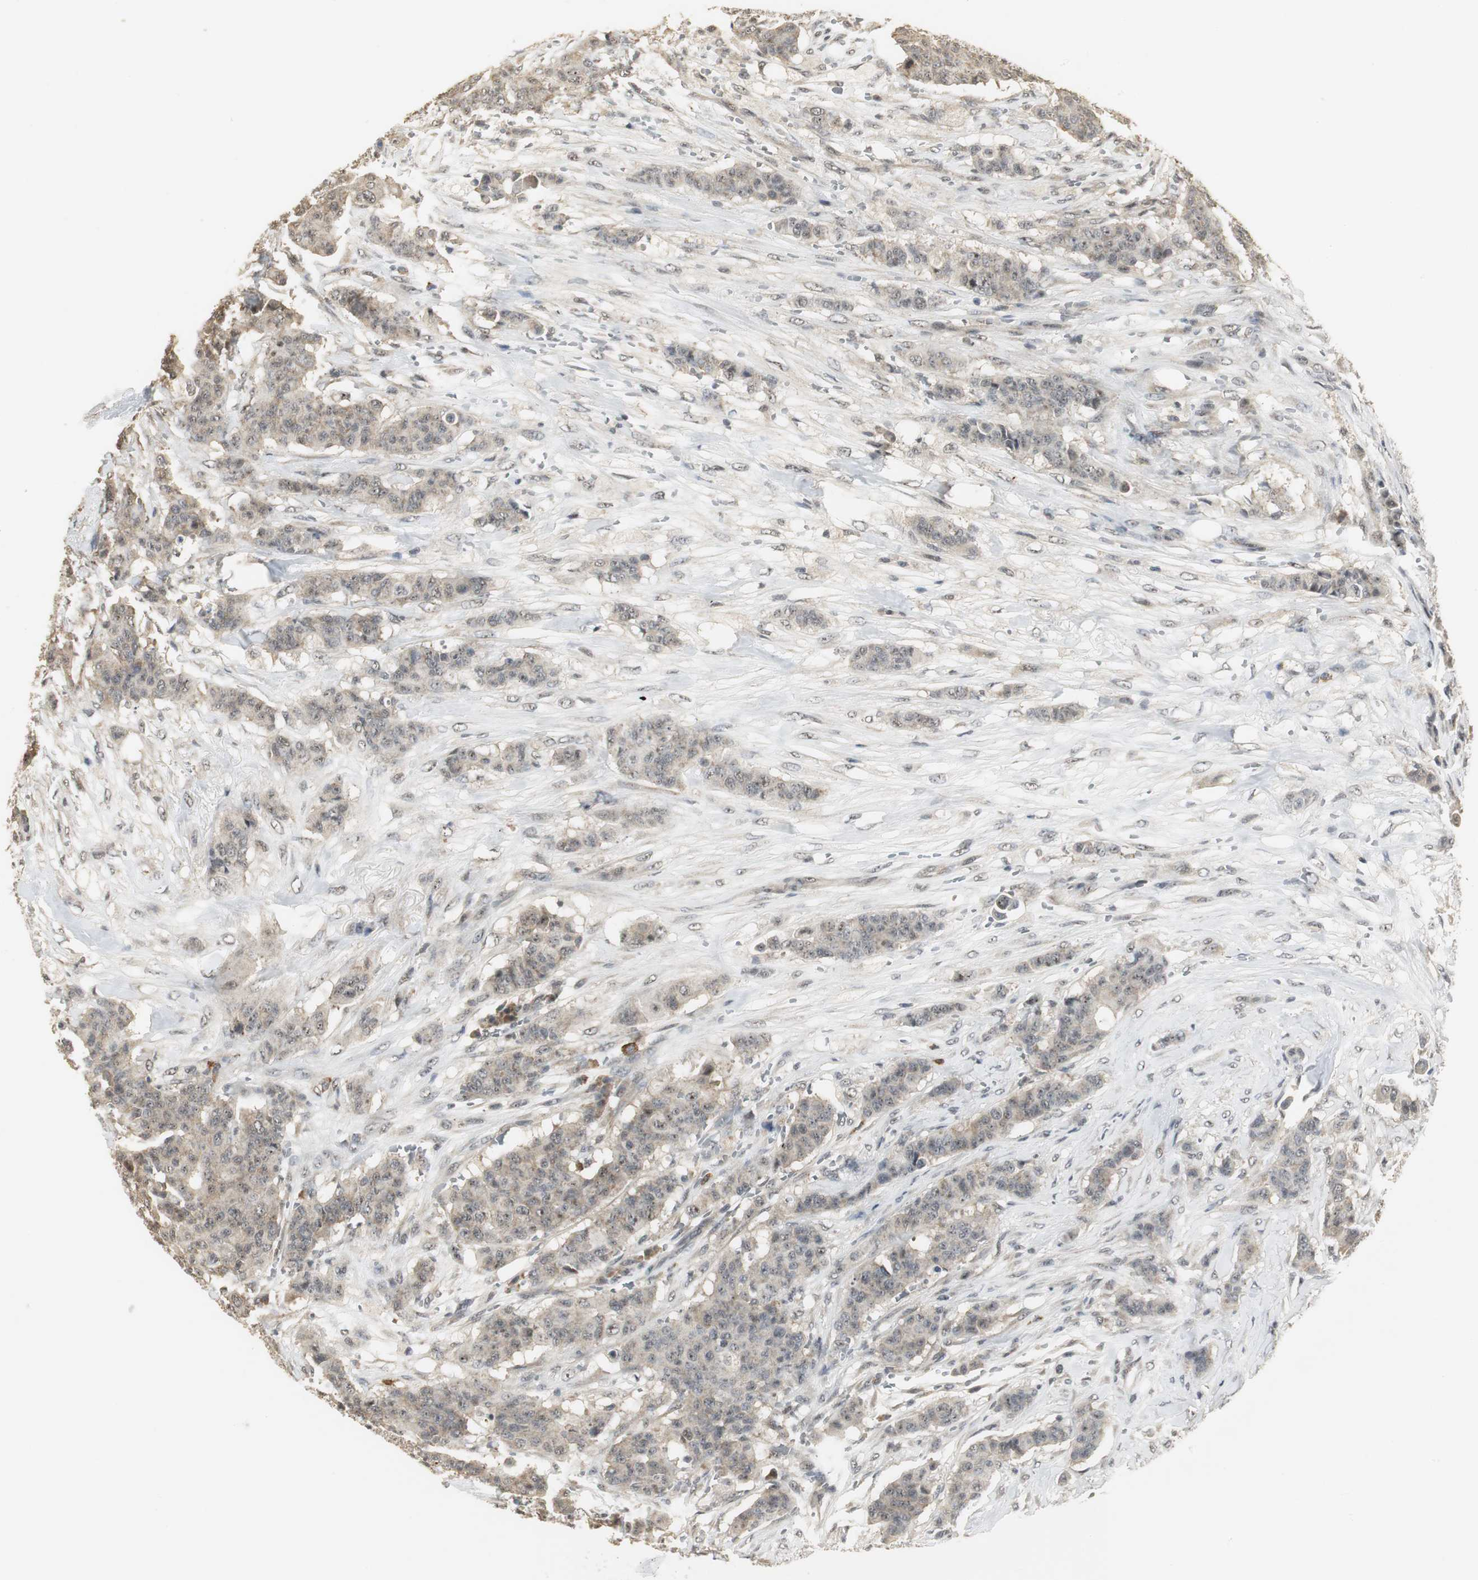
{"staining": {"intensity": "weak", "quantity": "25%-75%", "location": "cytoplasmic/membranous,nuclear"}, "tissue": "breast cancer", "cell_type": "Tumor cells", "image_type": "cancer", "snomed": [{"axis": "morphology", "description": "Duct carcinoma"}, {"axis": "topography", "description": "Breast"}], "caption": "Breast intraductal carcinoma was stained to show a protein in brown. There is low levels of weak cytoplasmic/membranous and nuclear expression in about 25%-75% of tumor cells.", "gene": "ELOA", "patient": {"sex": "female", "age": 40}}